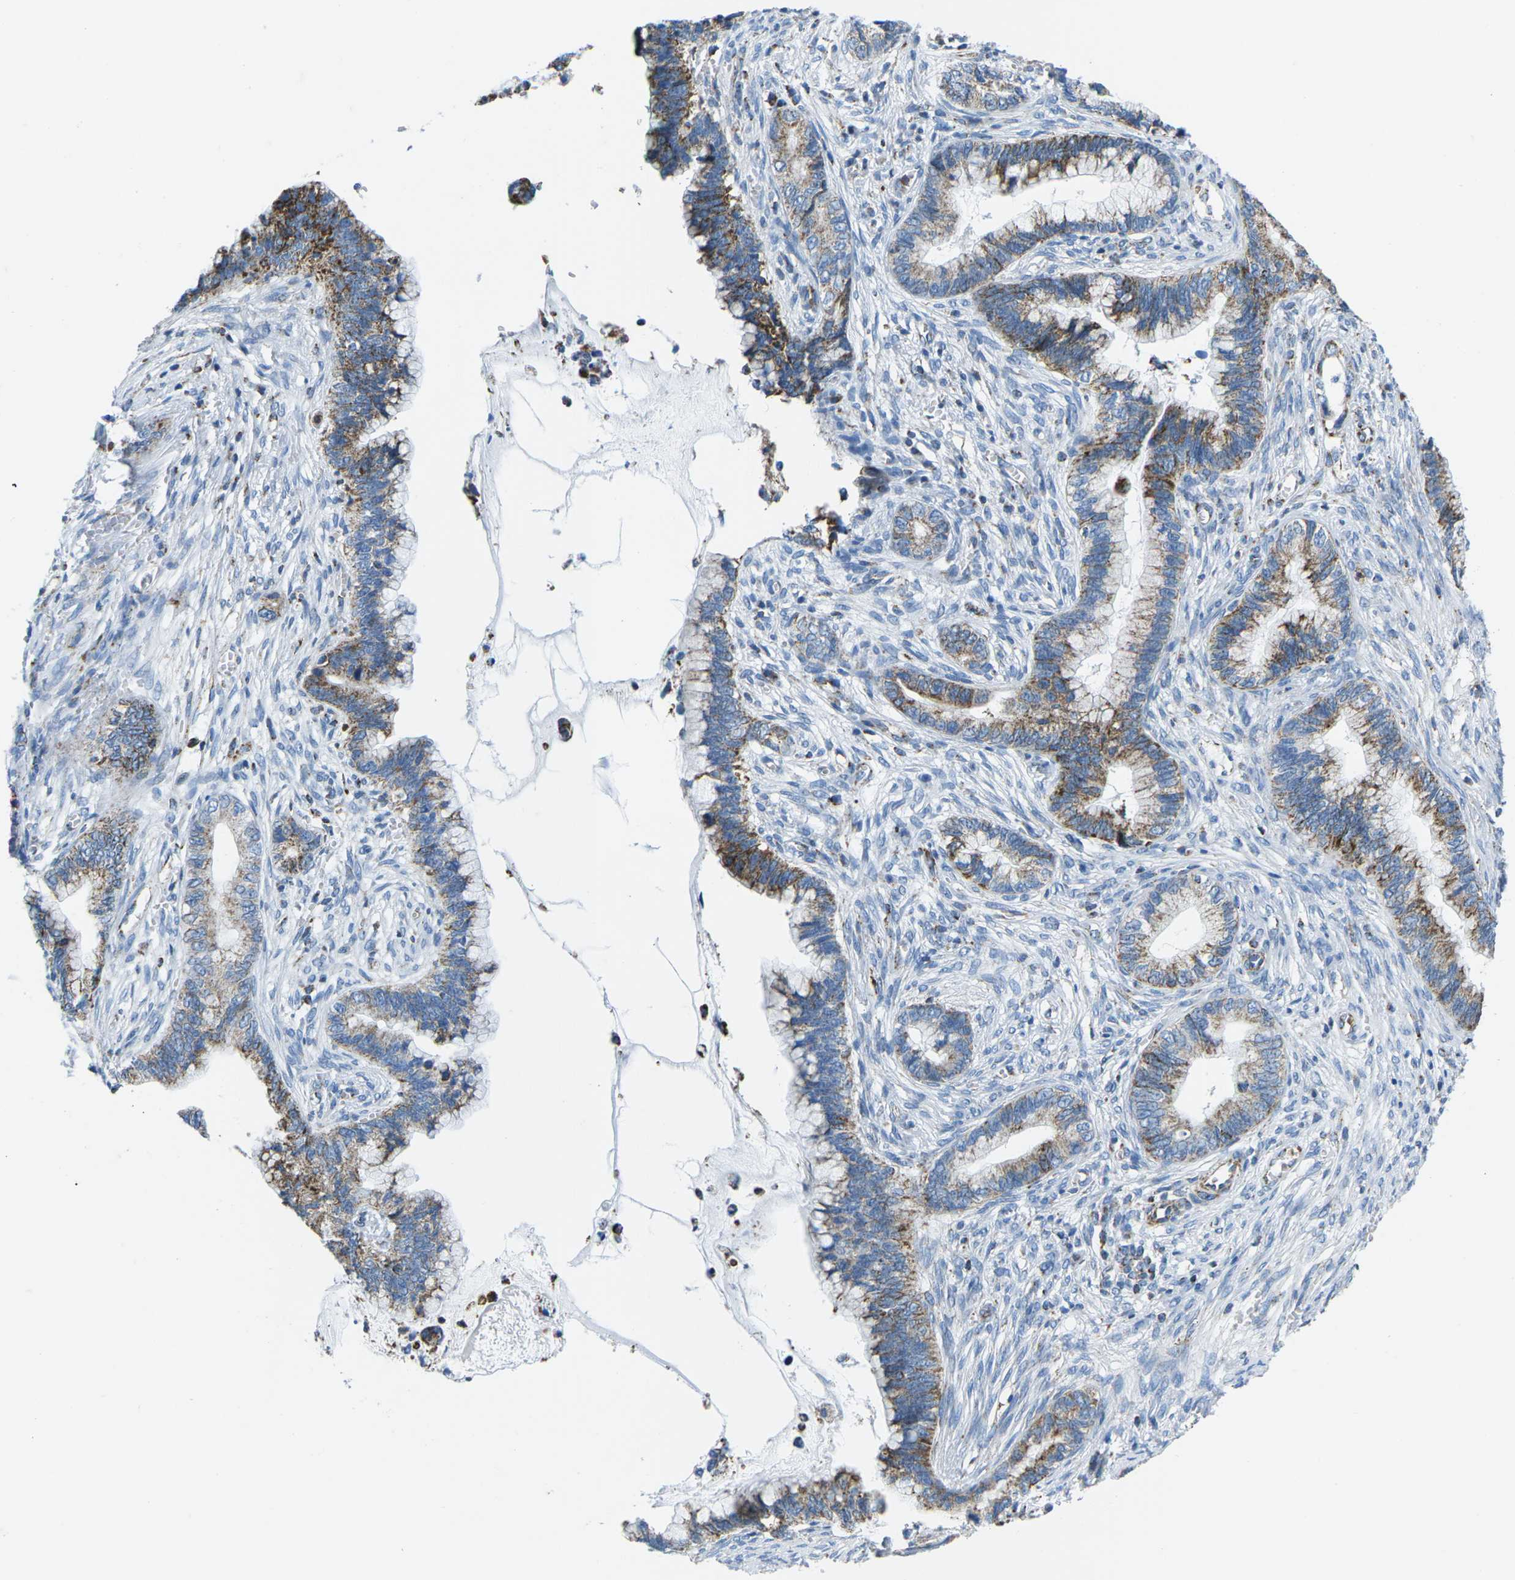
{"staining": {"intensity": "strong", "quantity": "25%-75%", "location": "cytoplasmic/membranous"}, "tissue": "cervical cancer", "cell_type": "Tumor cells", "image_type": "cancer", "snomed": [{"axis": "morphology", "description": "Adenocarcinoma, NOS"}, {"axis": "topography", "description": "Cervix"}], "caption": "An immunohistochemistry (IHC) photomicrograph of neoplastic tissue is shown. Protein staining in brown shows strong cytoplasmic/membranous positivity in adenocarcinoma (cervical) within tumor cells.", "gene": "COX6C", "patient": {"sex": "female", "age": 44}}